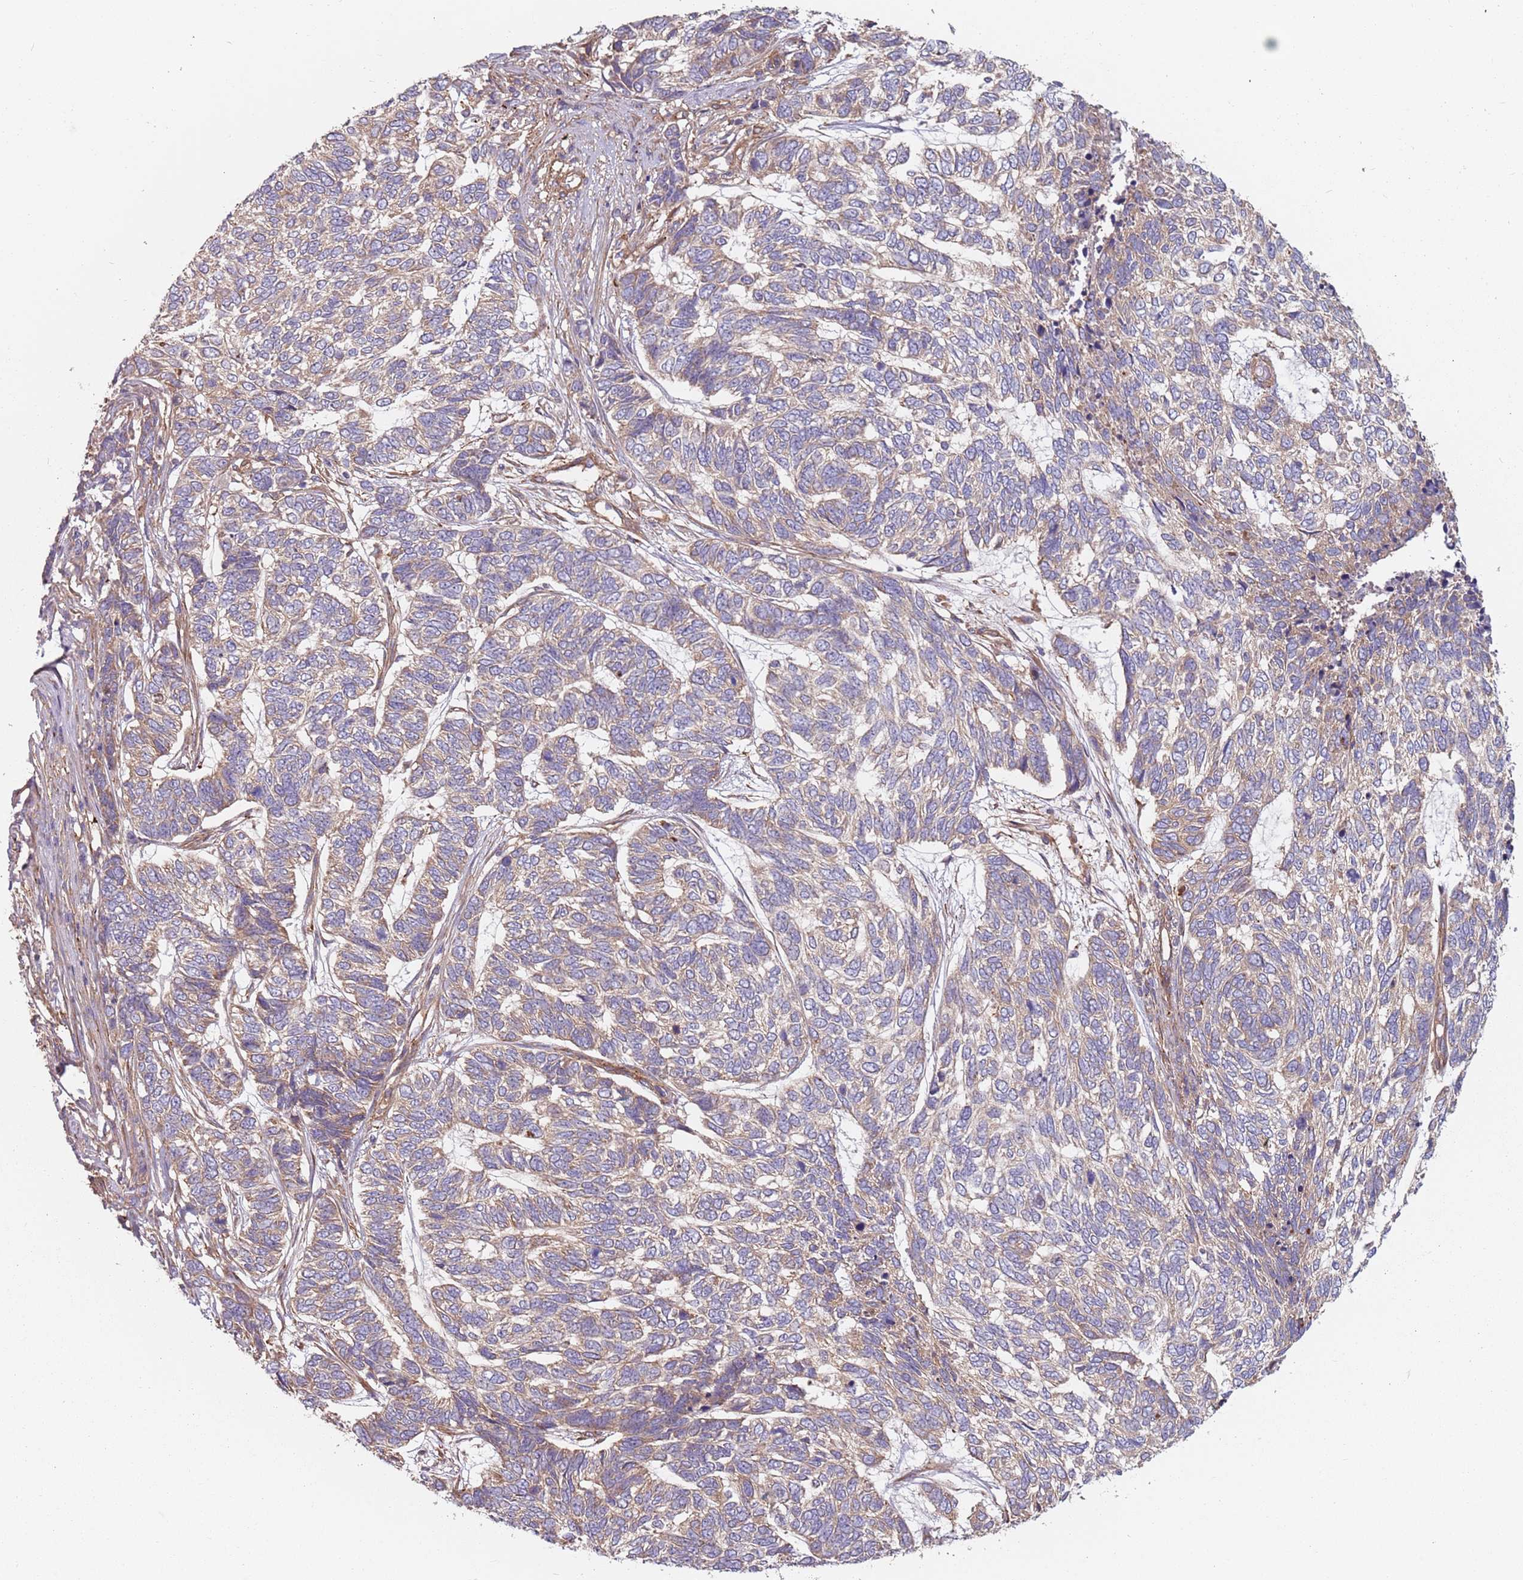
{"staining": {"intensity": "weak", "quantity": "25%-75%", "location": "cytoplasmic/membranous"}, "tissue": "skin cancer", "cell_type": "Tumor cells", "image_type": "cancer", "snomed": [{"axis": "morphology", "description": "Basal cell carcinoma"}, {"axis": "topography", "description": "Skin"}], "caption": "Weak cytoplasmic/membranous protein positivity is appreciated in about 25%-75% of tumor cells in skin basal cell carcinoma.", "gene": "SPDL1", "patient": {"sex": "female", "age": 65}}